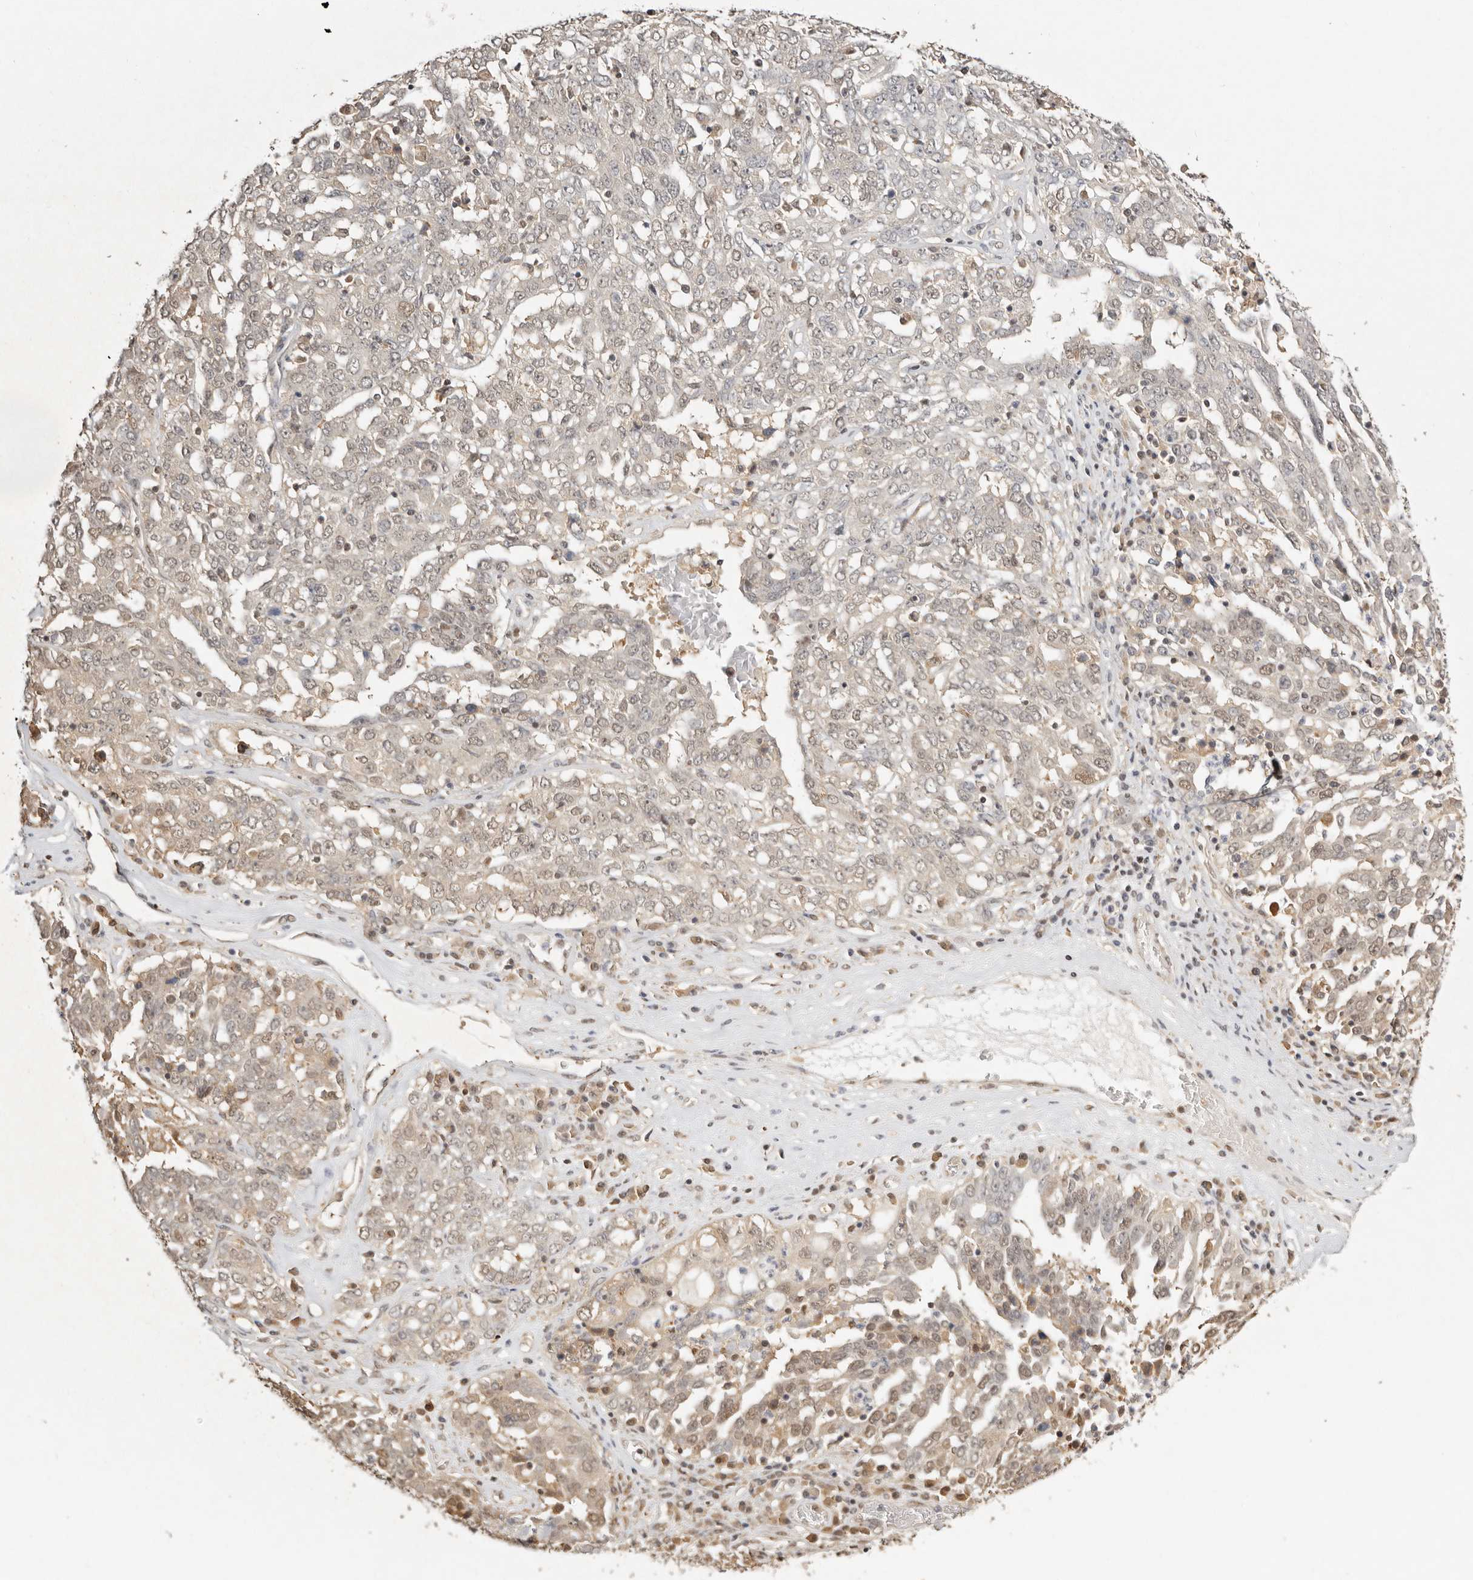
{"staining": {"intensity": "weak", "quantity": ">75%", "location": "nuclear"}, "tissue": "ovarian cancer", "cell_type": "Tumor cells", "image_type": "cancer", "snomed": [{"axis": "morphology", "description": "Carcinoma, endometroid"}, {"axis": "topography", "description": "Ovary"}], "caption": "Weak nuclear expression is identified in approximately >75% of tumor cells in endometroid carcinoma (ovarian).", "gene": "PSMA5", "patient": {"sex": "female", "age": 62}}